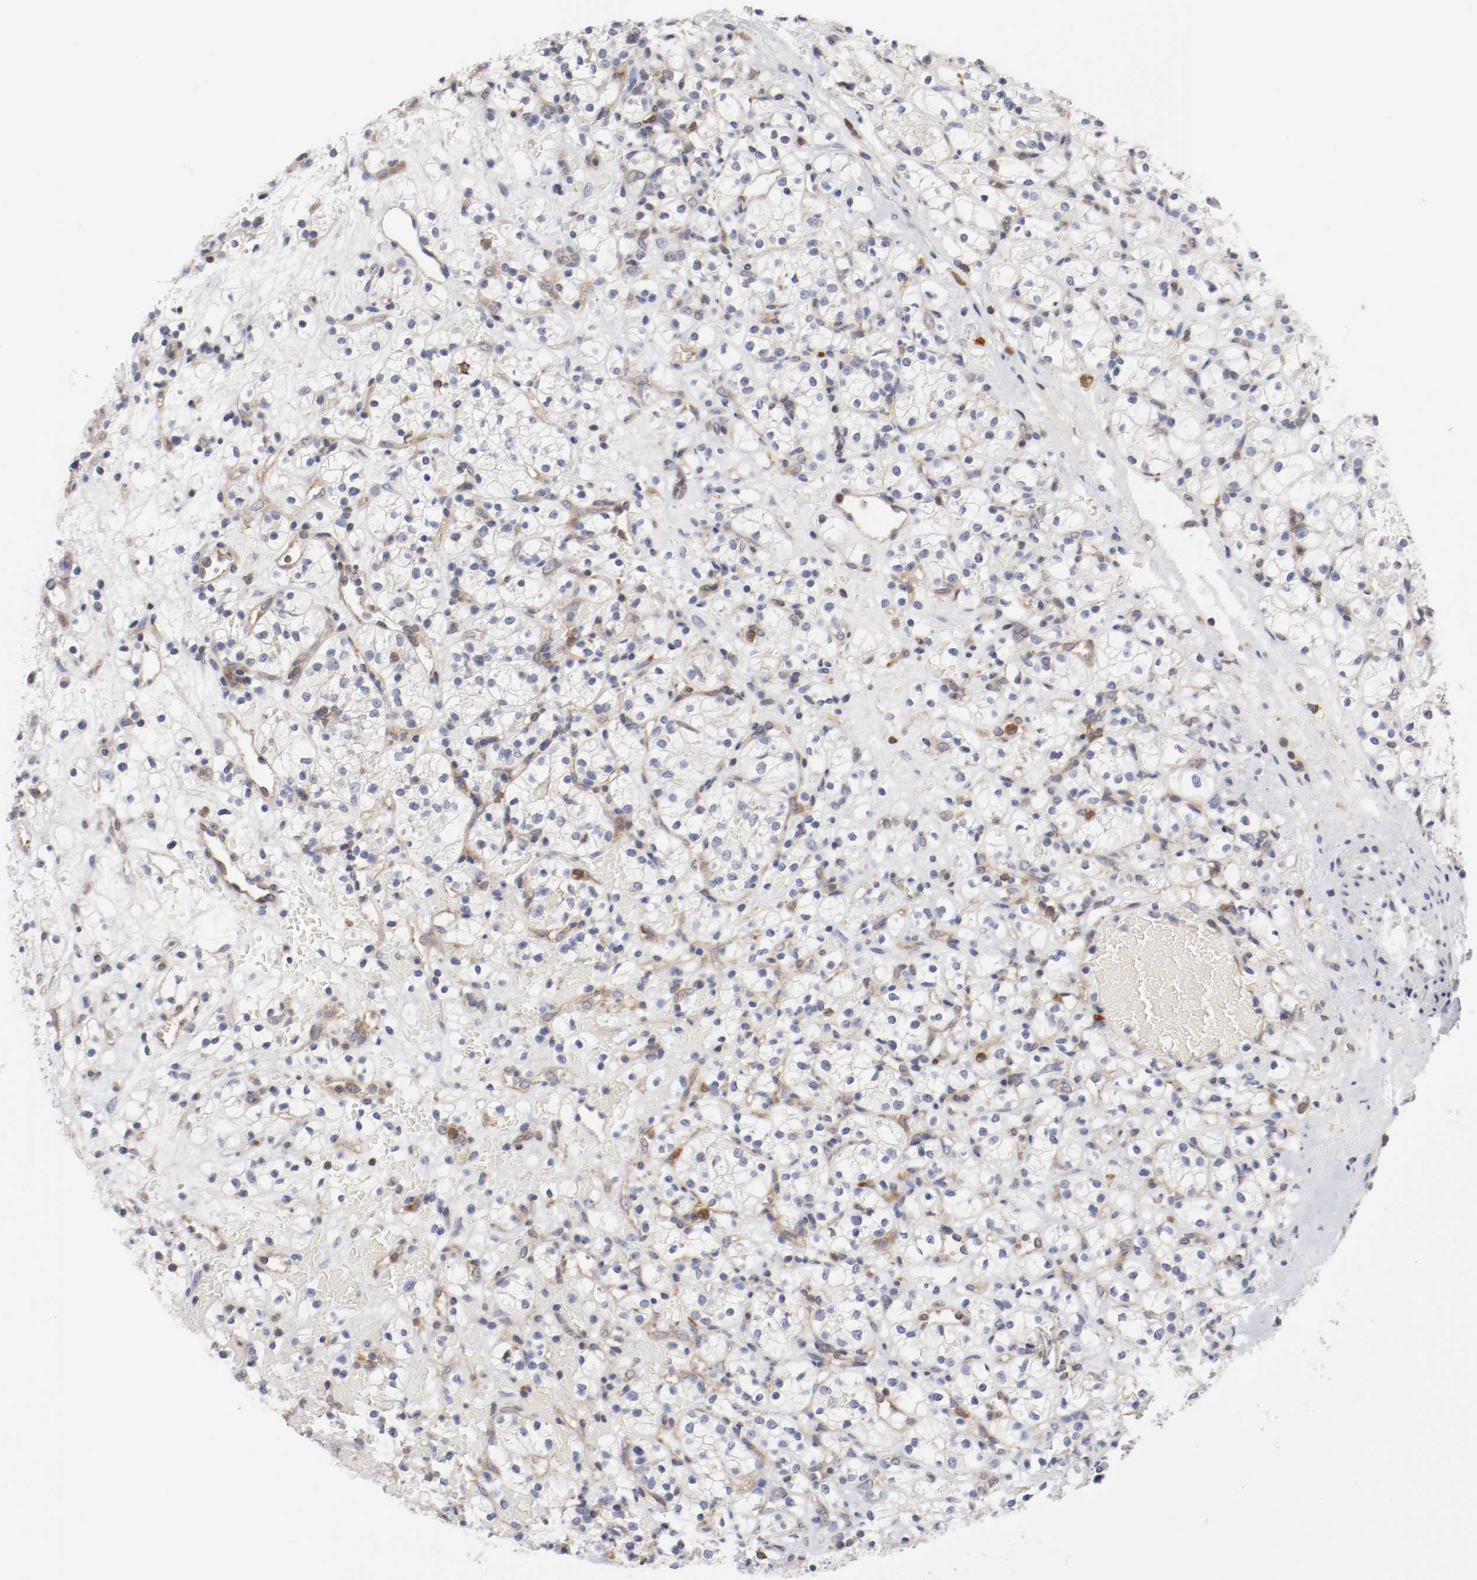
{"staining": {"intensity": "negative", "quantity": "none", "location": "none"}, "tissue": "renal cancer", "cell_type": "Tumor cells", "image_type": "cancer", "snomed": [{"axis": "morphology", "description": "Adenocarcinoma, NOS"}, {"axis": "topography", "description": "Kidney"}], "caption": "Immunohistochemical staining of human renal cancer displays no significant staining in tumor cells.", "gene": "CBL", "patient": {"sex": "female", "age": 60}}